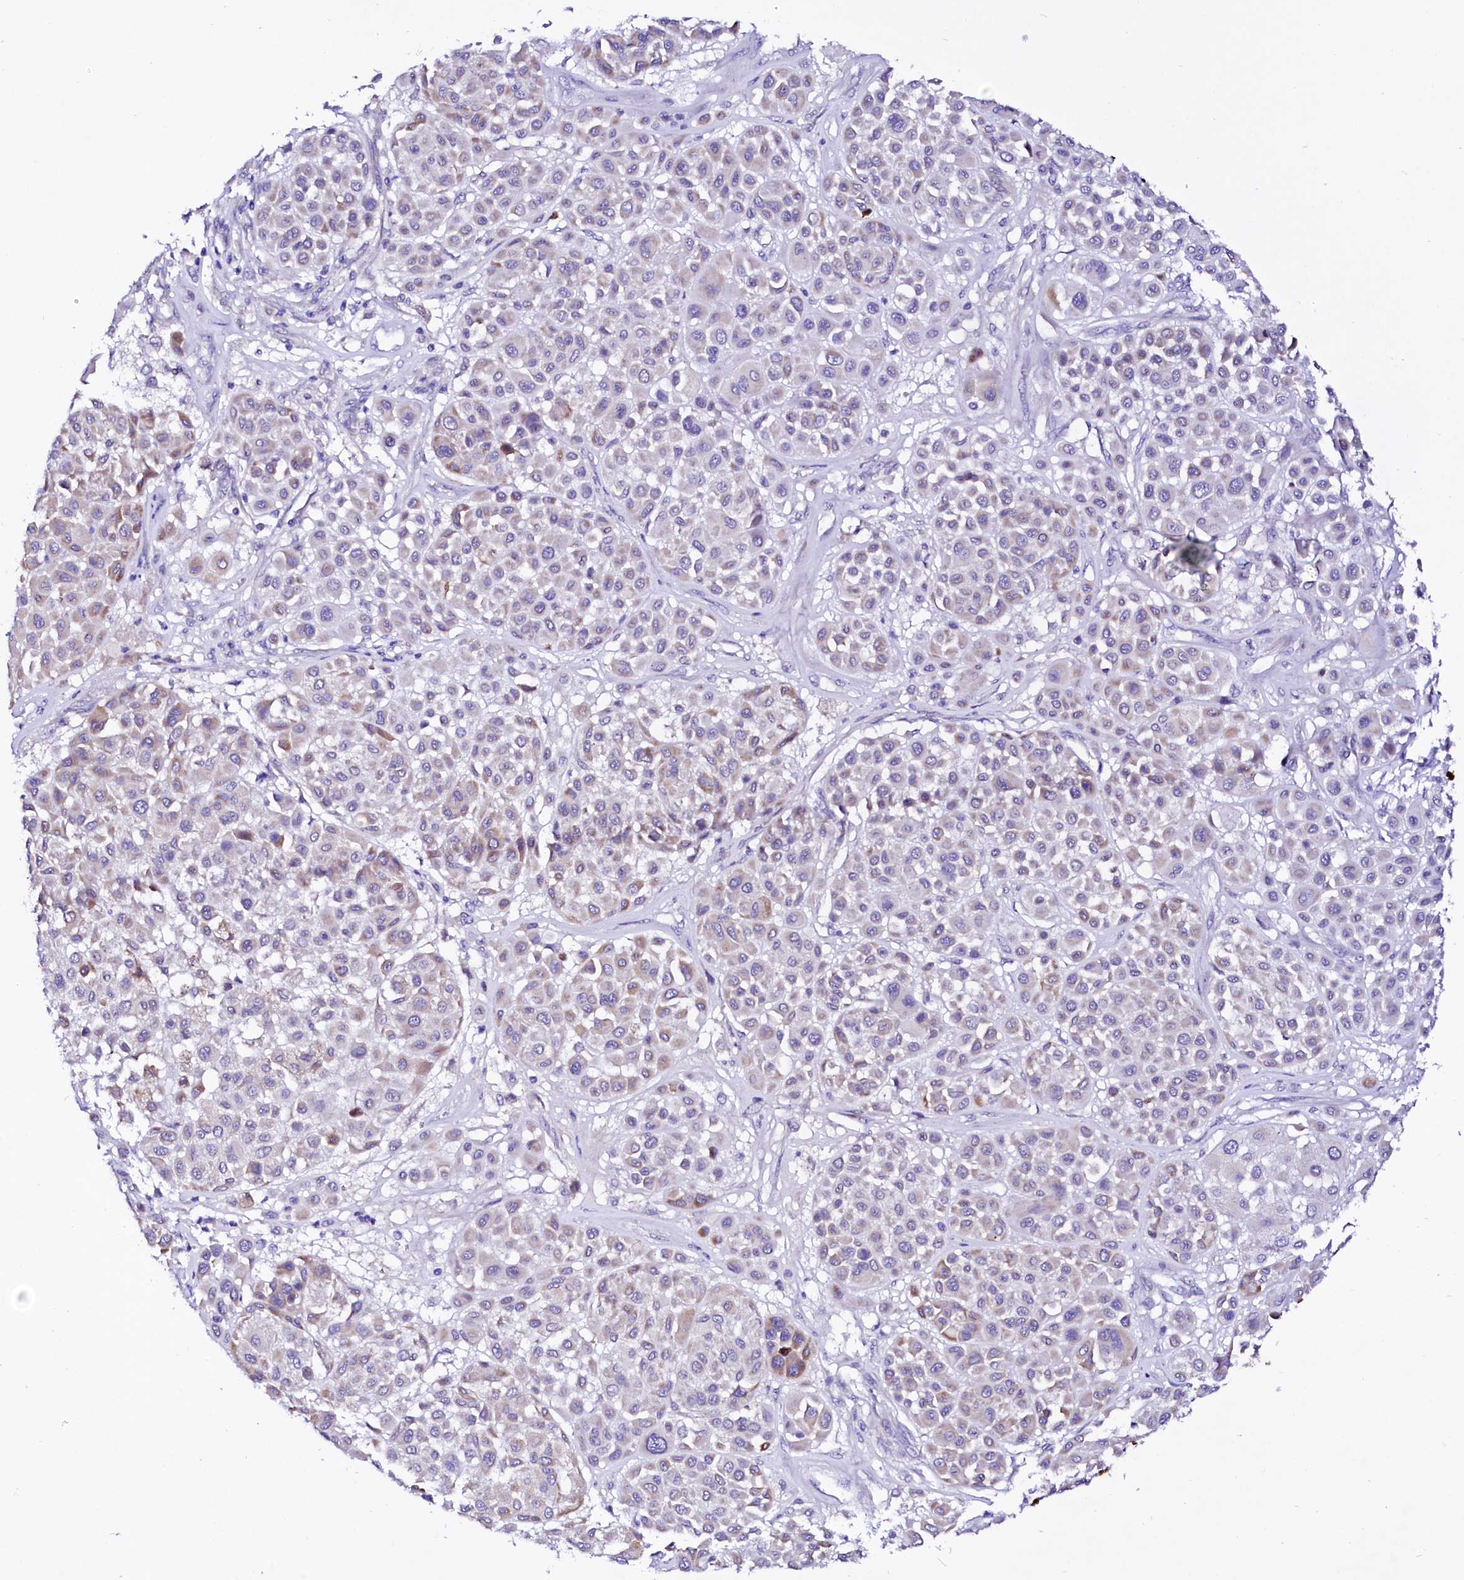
{"staining": {"intensity": "moderate", "quantity": "<25%", "location": "cytoplasmic/membranous"}, "tissue": "melanoma", "cell_type": "Tumor cells", "image_type": "cancer", "snomed": [{"axis": "morphology", "description": "Malignant melanoma, Metastatic site"}, {"axis": "topography", "description": "Soft tissue"}], "caption": "A low amount of moderate cytoplasmic/membranous expression is appreciated in about <25% of tumor cells in melanoma tissue.", "gene": "BTBD16", "patient": {"sex": "male", "age": 41}}